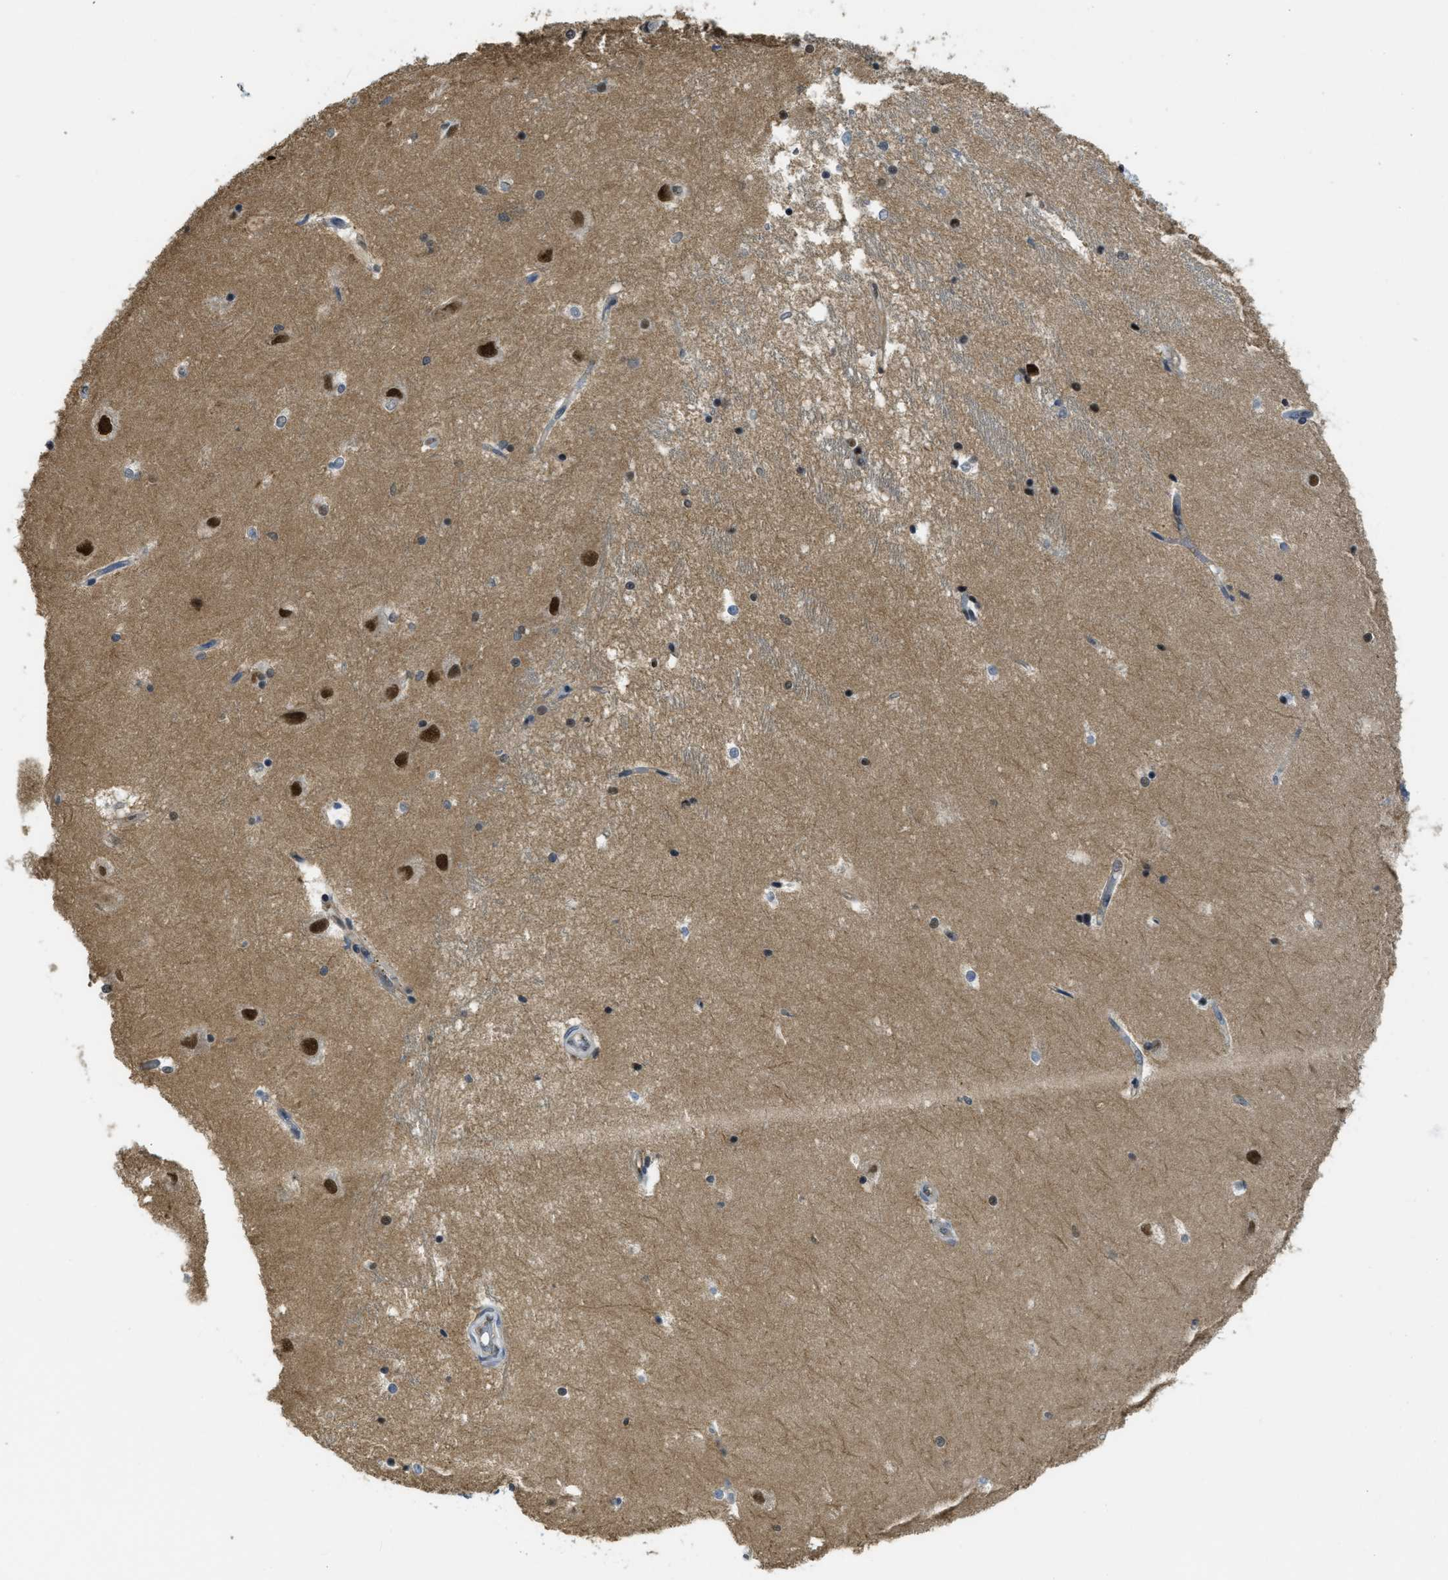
{"staining": {"intensity": "strong", "quantity": "<25%", "location": "nuclear"}, "tissue": "hippocampus", "cell_type": "Glial cells", "image_type": "normal", "snomed": [{"axis": "morphology", "description": "Normal tissue, NOS"}, {"axis": "topography", "description": "Hippocampus"}], "caption": "A medium amount of strong nuclear staining is appreciated in approximately <25% of glial cells in benign hippocampus. The staining was performed using DAB (3,3'-diaminobenzidine) to visualize the protein expression in brown, while the nuclei were stained in blue with hematoxylin (Magnification: 20x).", "gene": "PSMC5", "patient": {"sex": "male", "age": 45}}